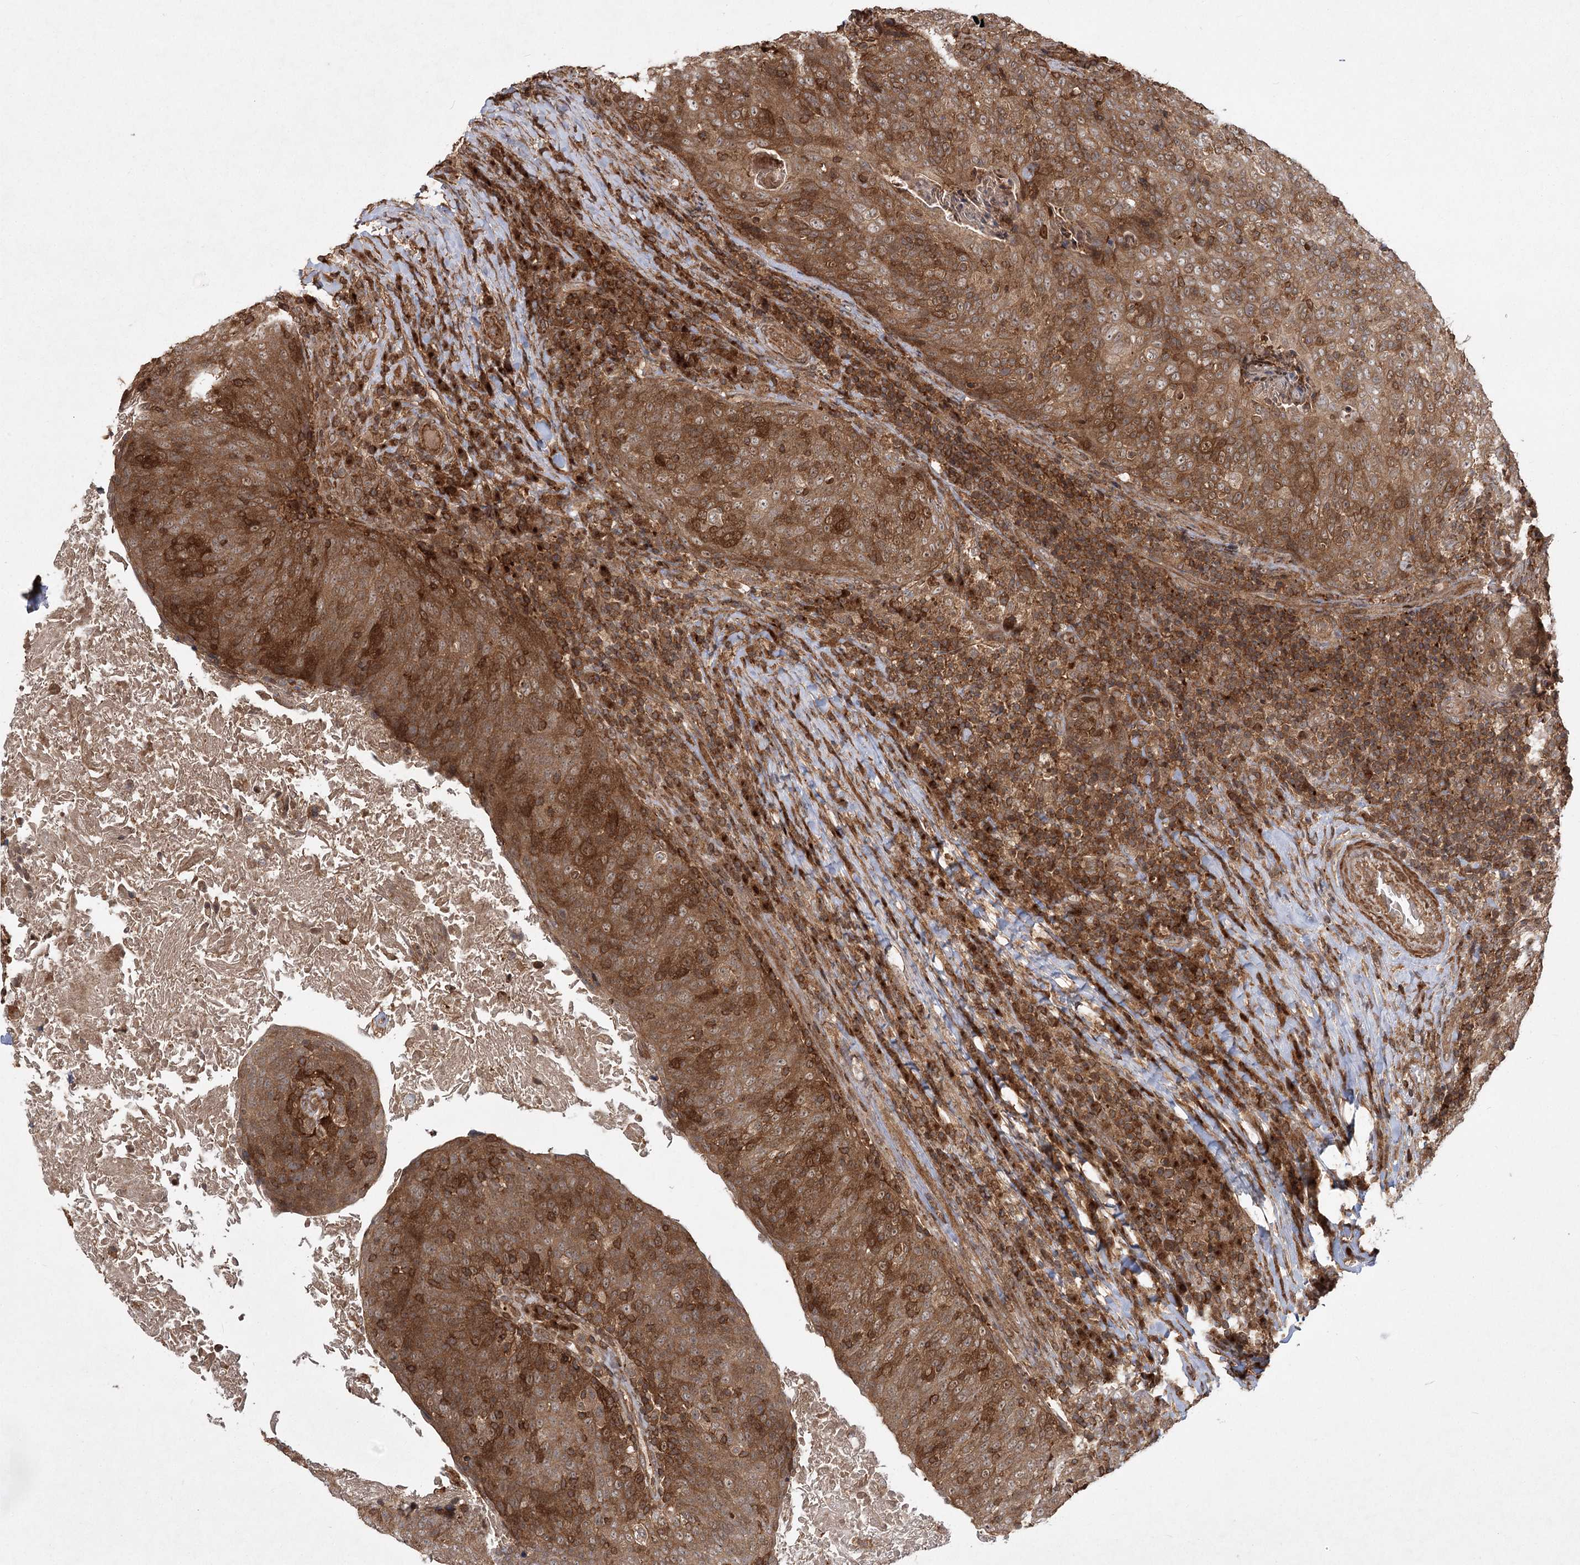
{"staining": {"intensity": "moderate", "quantity": ">75%", "location": "cytoplasmic/membranous"}, "tissue": "head and neck cancer", "cell_type": "Tumor cells", "image_type": "cancer", "snomed": [{"axis": "morphology", "description": "Squamous cell carcinoma, NOS"}, {"axis": "morphology", "description": "Squamous cell carcinoma, metastatic, NOS"}, {"axis": "topography", "description": "Lymph node"}, {"axis": "topography", "description": "Head-Neck"}], "caption": "Immunohistochemistry (DAB (3,3'-diaminobenzidine)) staining of squamous cell carcinoma (head and neck) shows moderate cytoplasmic/membranous protein positivity in about >75% of tumor cells. (Brightfield microscopy of DAB IHC at high magnification).", "gene": "MDFIC", "patient": {"sex": "male", "age": 62}}